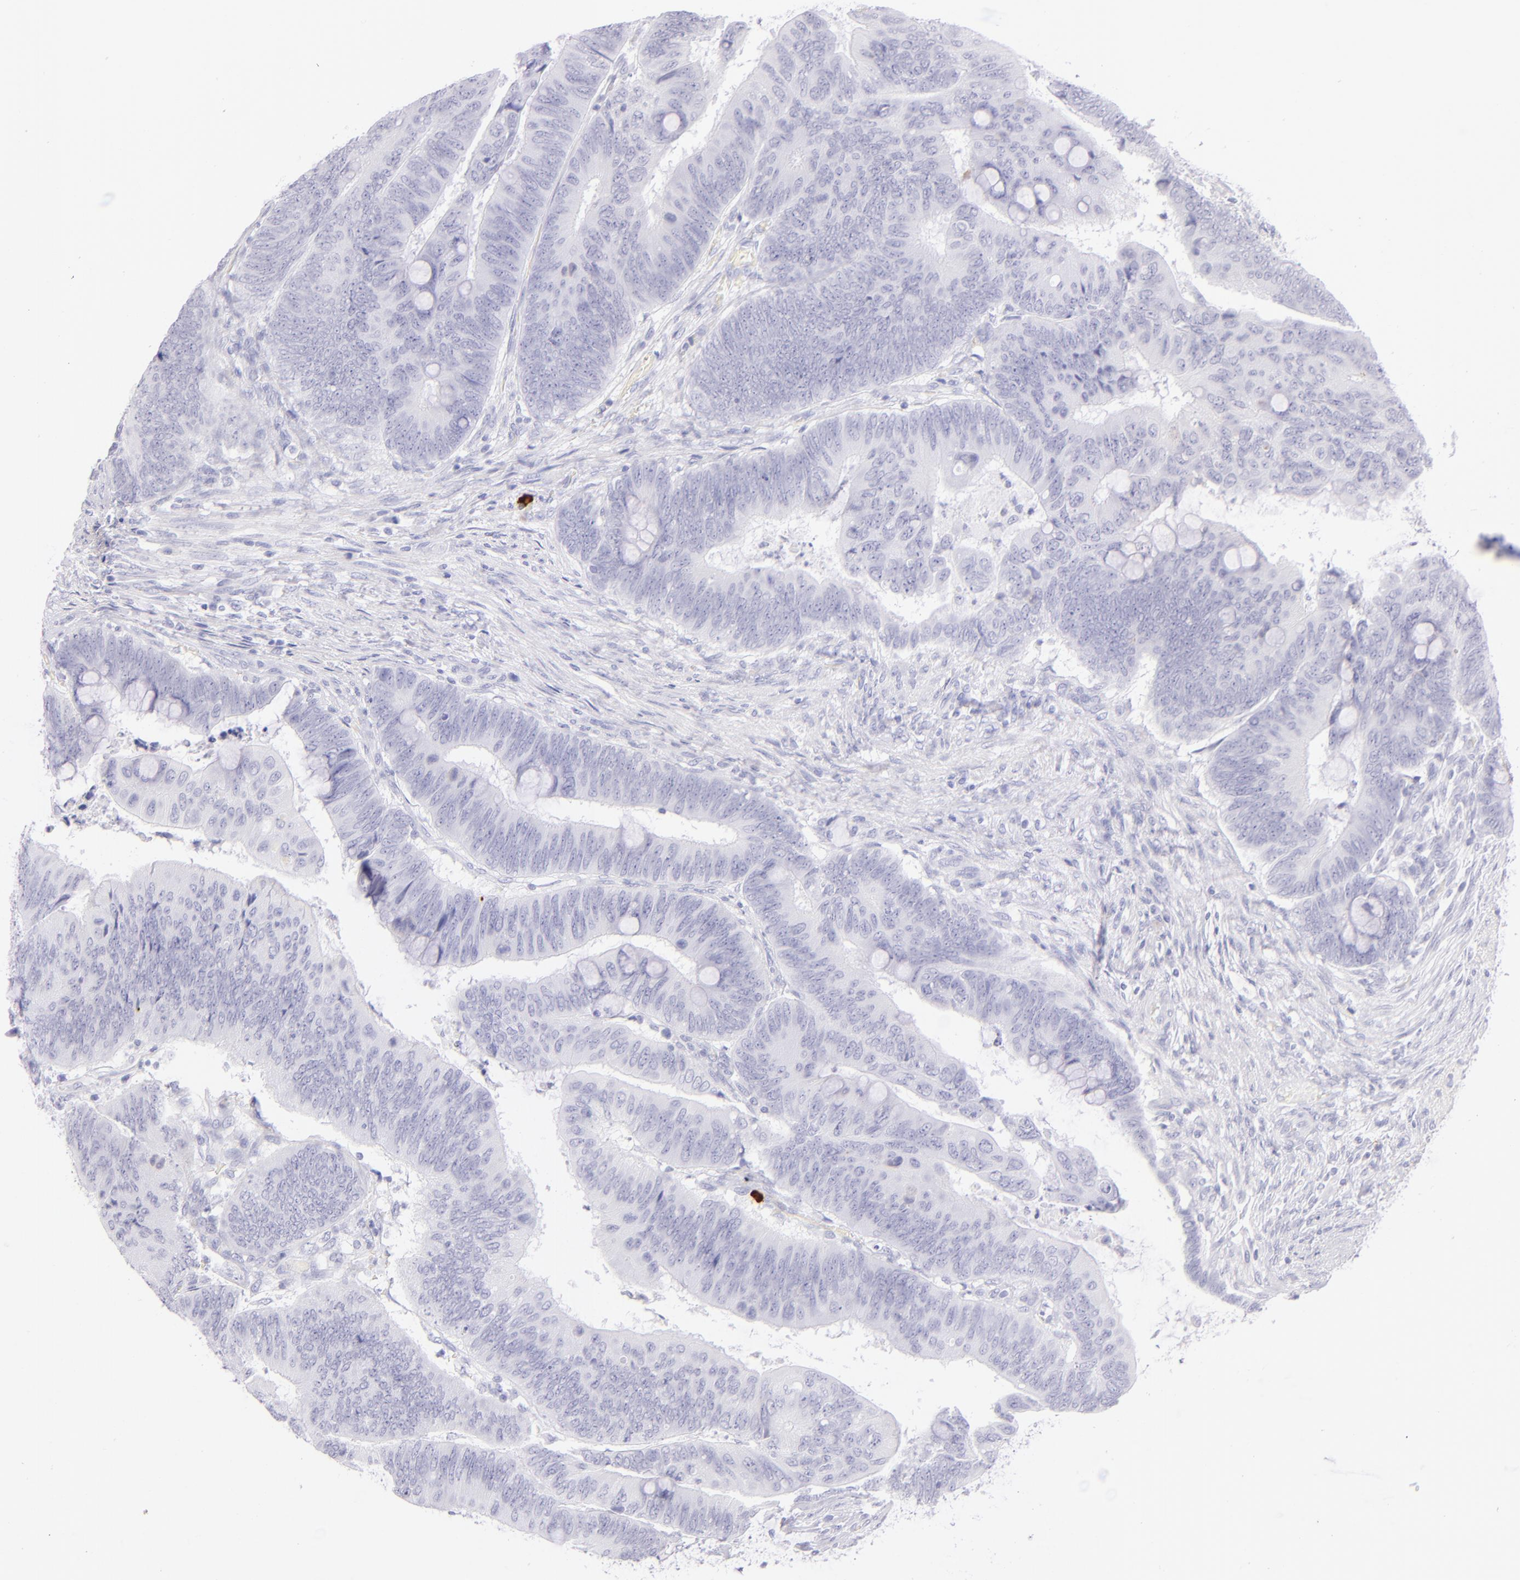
{"staining": {"intensity": "negative", "quantity": "none", "location": "none"}, "tissue": "colorectal cancer", "cell_type": "Tumor cells", "image_type": "cancer", "snomed": [{"axis": "morphology", "description": "Normal tissue, NOS"}, {"axis": "morphology", "description": "Adenocarcinoma, NOS"}, {"axis": "topography", "description": "Rectum"}], "caption": "A high-resolution histopathology image shows immunohistochemistry (IHC) staining of colorectal cancer (adenocarcinoma), which shows no significant positivity in tumor cells. Brightfield microscopy of IHC stained with DAB (3,3'-diaminobenzidine) (brown) and hematoxylin (blue), captured at high magnification.", "gene": "SDC1", "patient": {"sex": "male", "age": 92}}